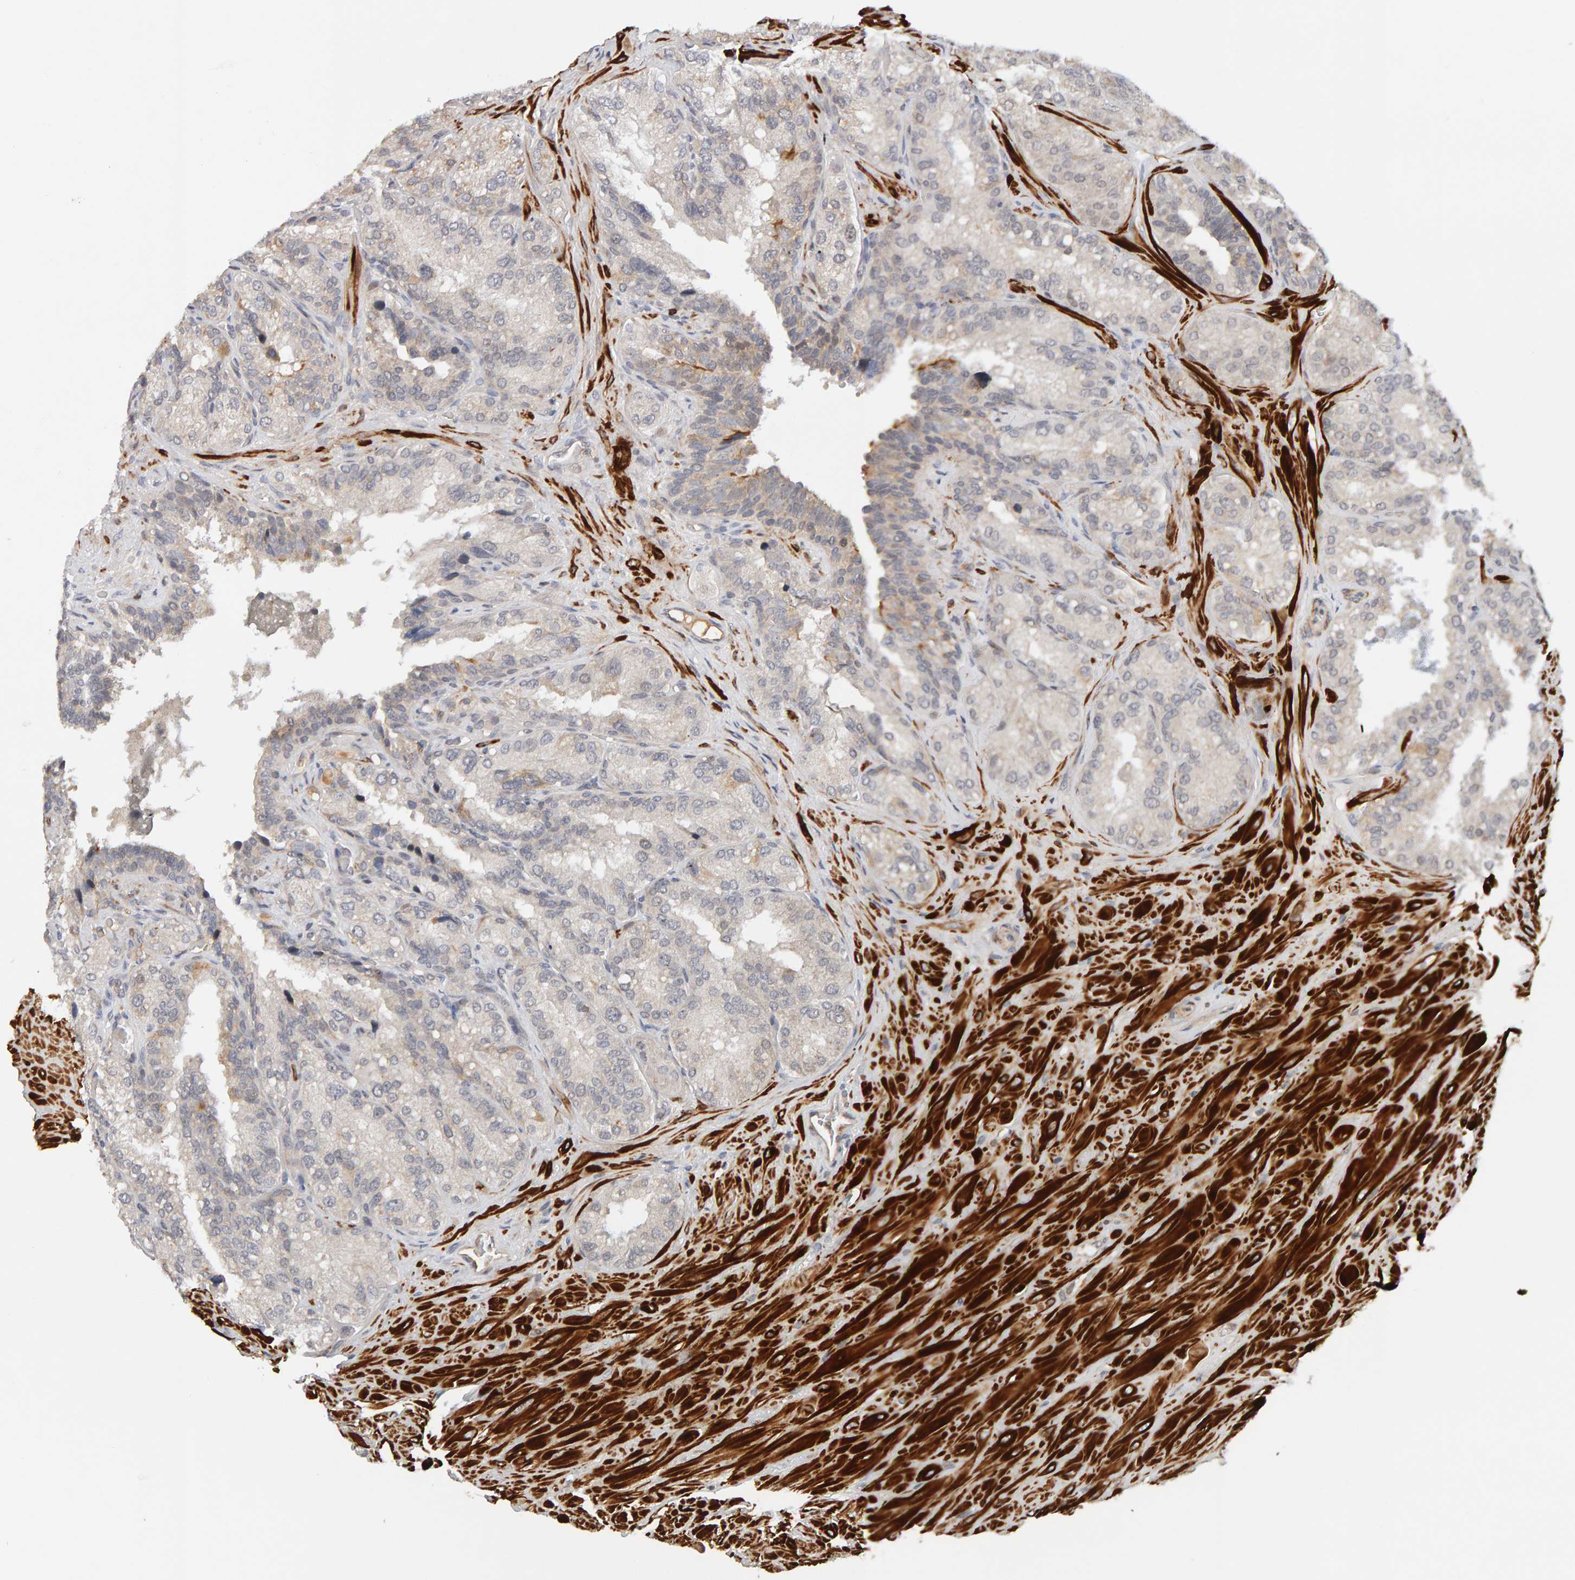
{"staining": {"intensity": "weak", "quantity": "25%-75%", "location": "cytoplasmic/membranous"}, "tissue": "seminal vesicle", "cell_type": "Glandular cells", "image_type": "normal", "snomed": [{"axis": "morphology", "description": "Normal tissue, NOS"}, {"axis": "topography", "description": "Prostate"}, {"axis": "topography", "description": "Seminal veicle"}], "caption": "Immunohistochemical staining of unremarkable seminal vesicle exhibits 25%-75% levels of weak cytoplasmic/membranous protein positivity in about 25%-75% of glandular cells. (brown staining indicates protein expression, while blue staining denotes nuclei).", "gene": "NUDCD1", "patient": {"sex": "male", "age": 51}}